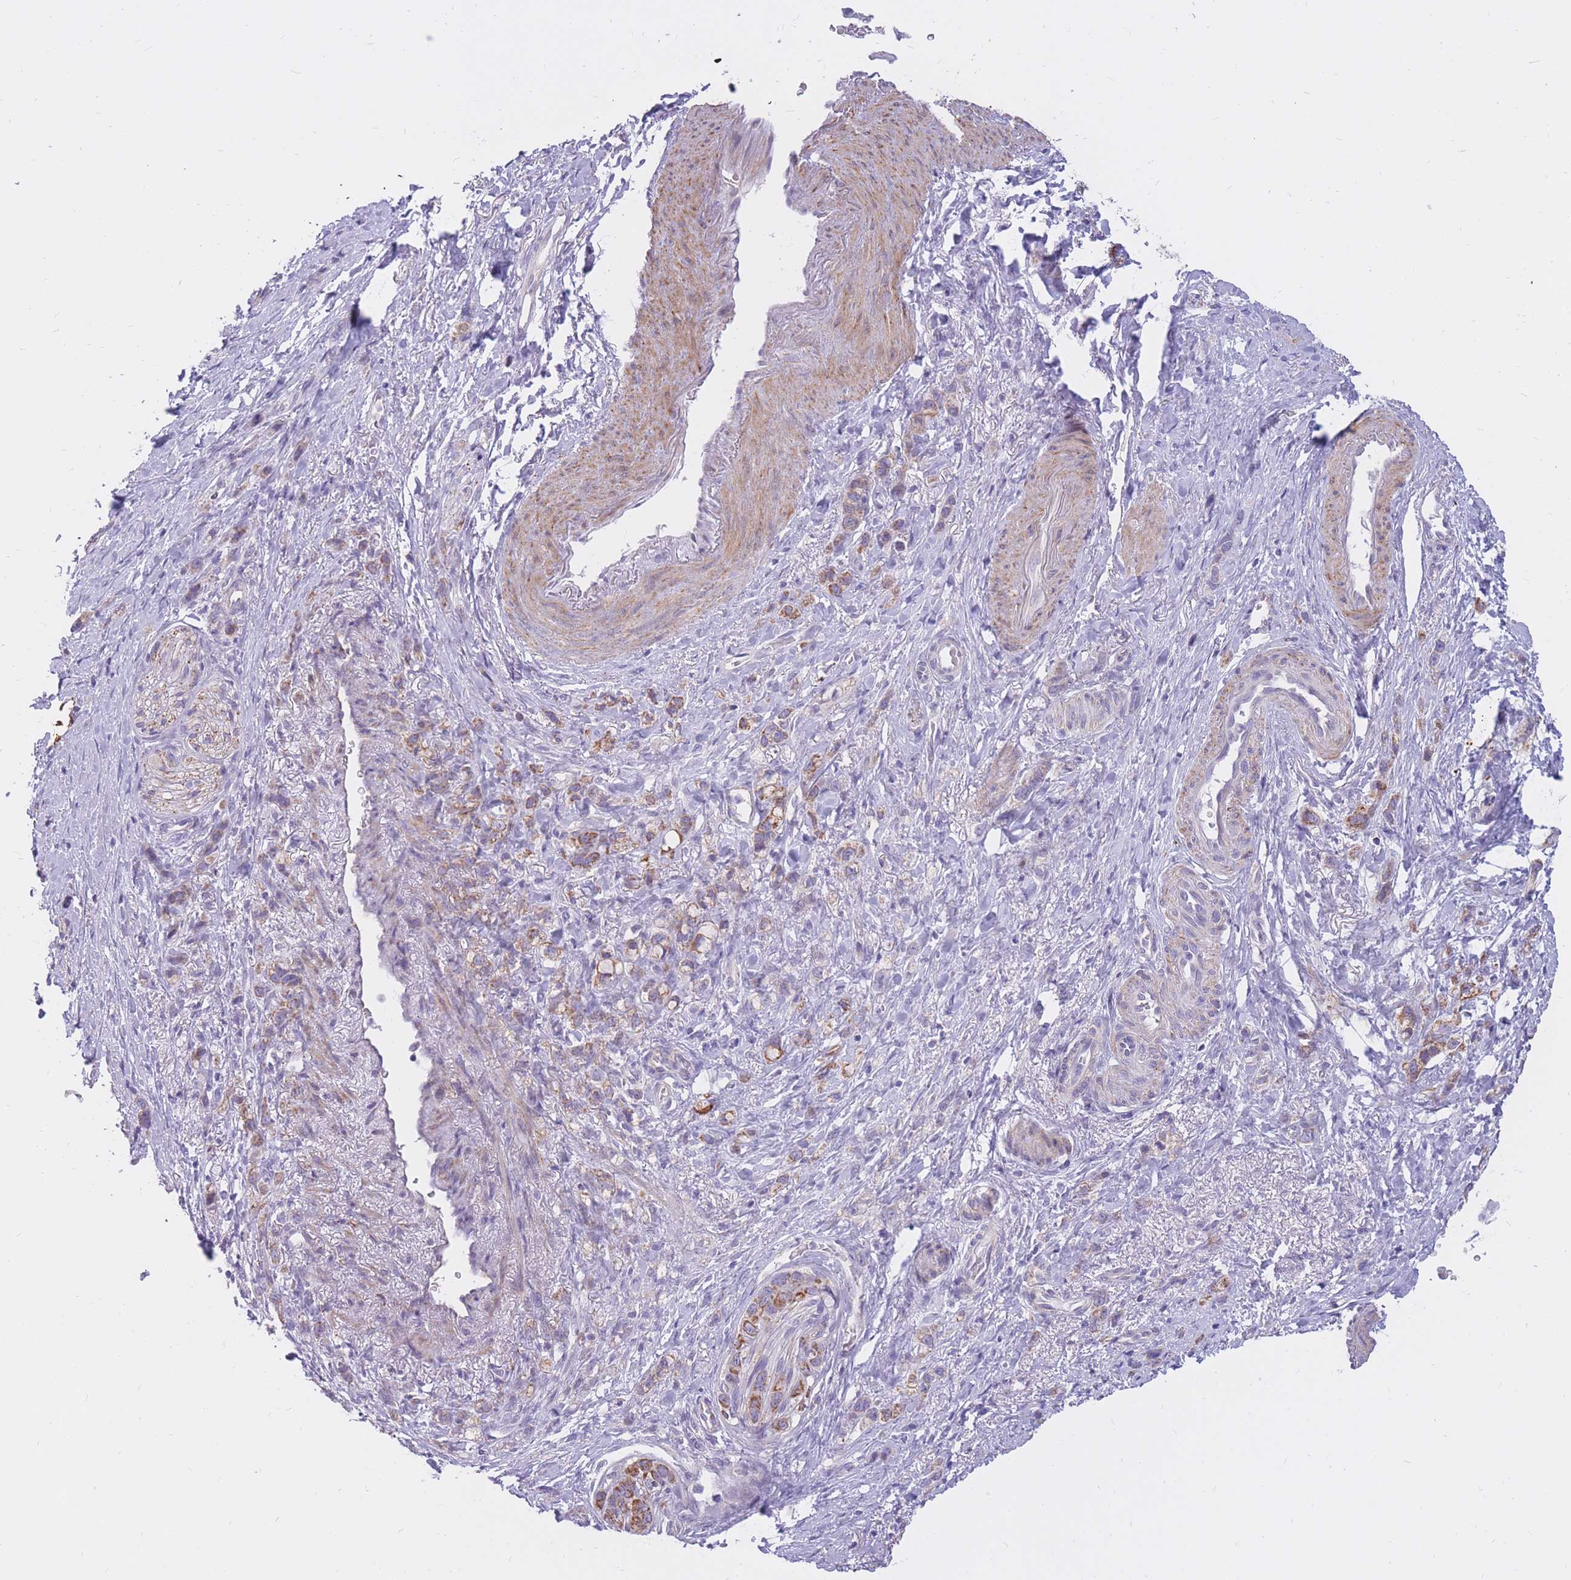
{"staining": {"intensity": "moderate", "quantity": "<25%", "location": "cytoplasmic/membranous"}, "tissue": "stomach cancer", "cell_type": "Tumor cells", "image_type": "cancer", "snomed": [{"axis": "morphology", "description": "Adenocarcinoma, NOS"}, {"axis": "topography", "description": "Stomach"}], "caption": "Stomach cancer stained with DAB (3,3'-diaminobenzidine) immunohistochemistry (IHC) exhibits low levels of moderate cytoplasmic/membranous expression in approximately <25% of tumor cells.", "gene": "RNF170", "patient": {"sex": "female", "age": 65}}